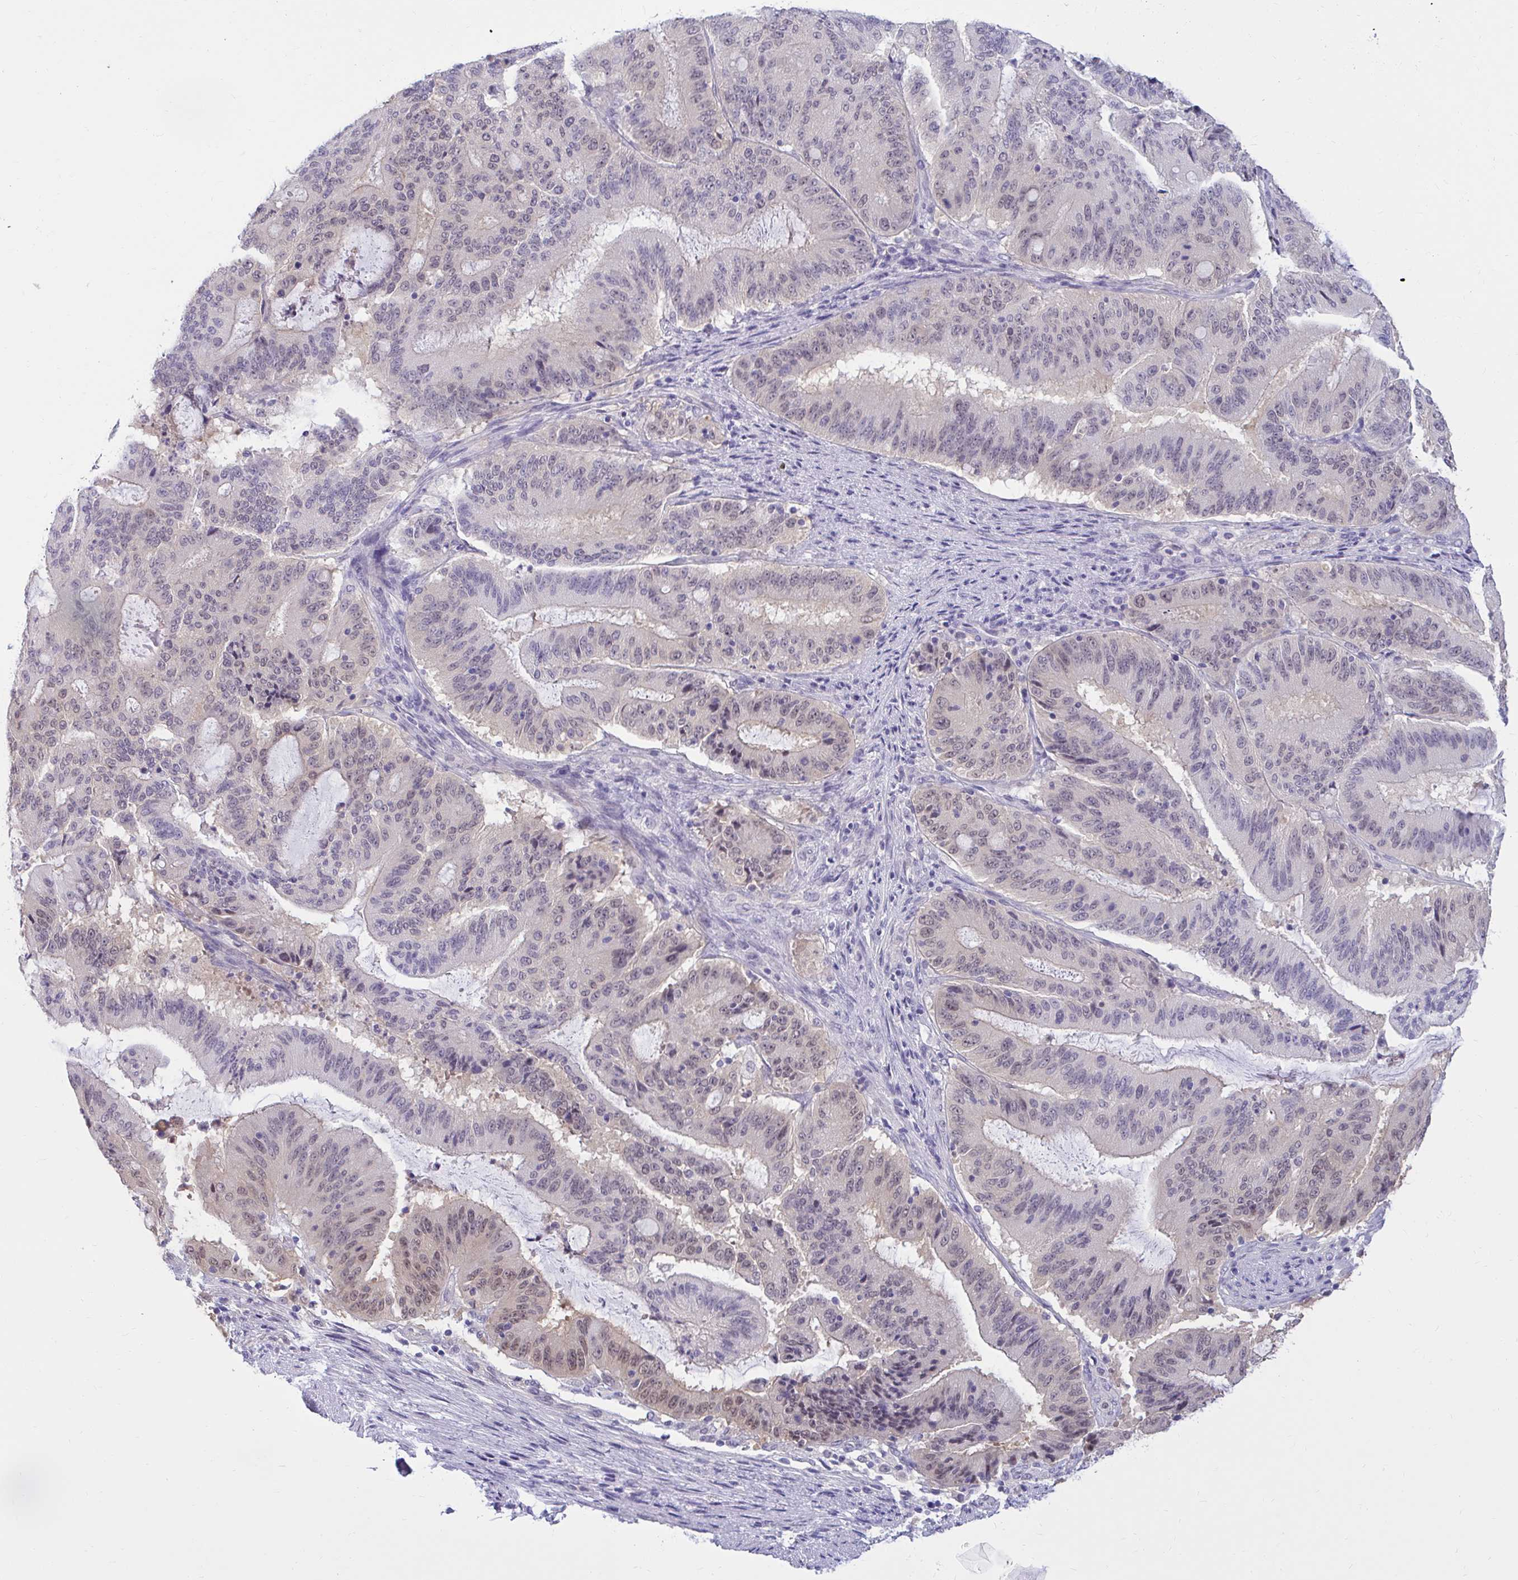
{"staining": {"intensity": "weak", "quantity": "<25%", "location": "nuclear"}, "tissue": "liver cancer", "cell_type": "Tumor cells", "image_type": "cancer", "snomed": [{"axis": "morphology", "description": "Normal tissue, NOS"}, {"axis": "morphology", "description": "Cholangiocarcinoma"}, {"axis": "topography", "description": "Liver"}, {"axis": "topography", "description": "Peripheral nerve tissue"}], "caption": "DAB immunohistochemical staining of liver cancer shows no significant expression in tumor cells.", "gene": "CSE1L", "patient": {"sex": "female", "age": 73}}